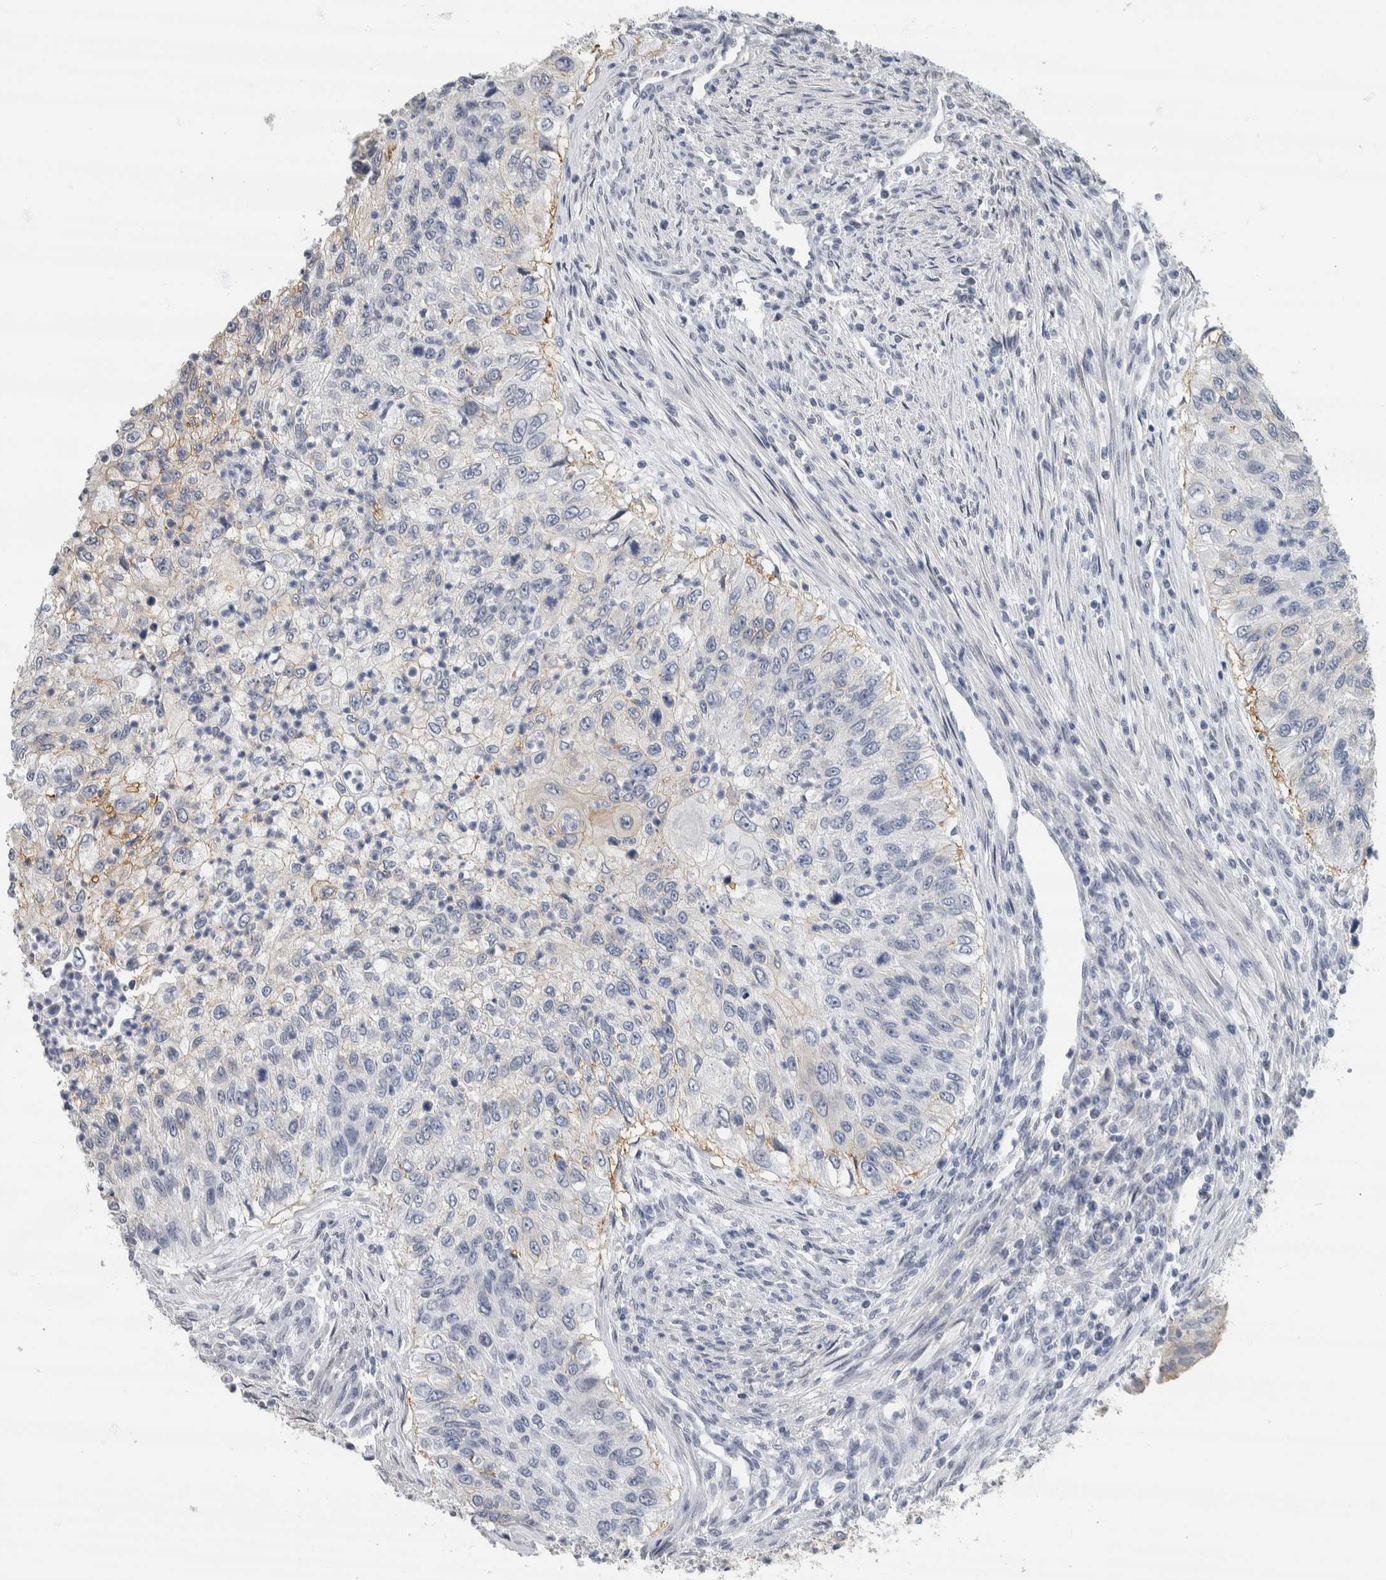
{"staining": {"intensity": "negative", "quantity": "none", "location": "none"}, "tissue": "urothelial cancer", "cell_type": "Tumor cells", "image_type": "cancer", "snomed": [{"axis": "morphology", "description": "Urothelial carcinoma, High grade"}, {"axis": "topography", "description": "Urinary bladder"}], "caption": "An immunohistochemistry (IHC) image of high-grade urothelial carcinoma is shown. There is no staining in tumor cells of high-grade urothelial carcinoma. (DAB immunohistochemistry (IHC), high magnification).", "gene": "NEFM", "patient": {"sex": "female", "age": 60}}